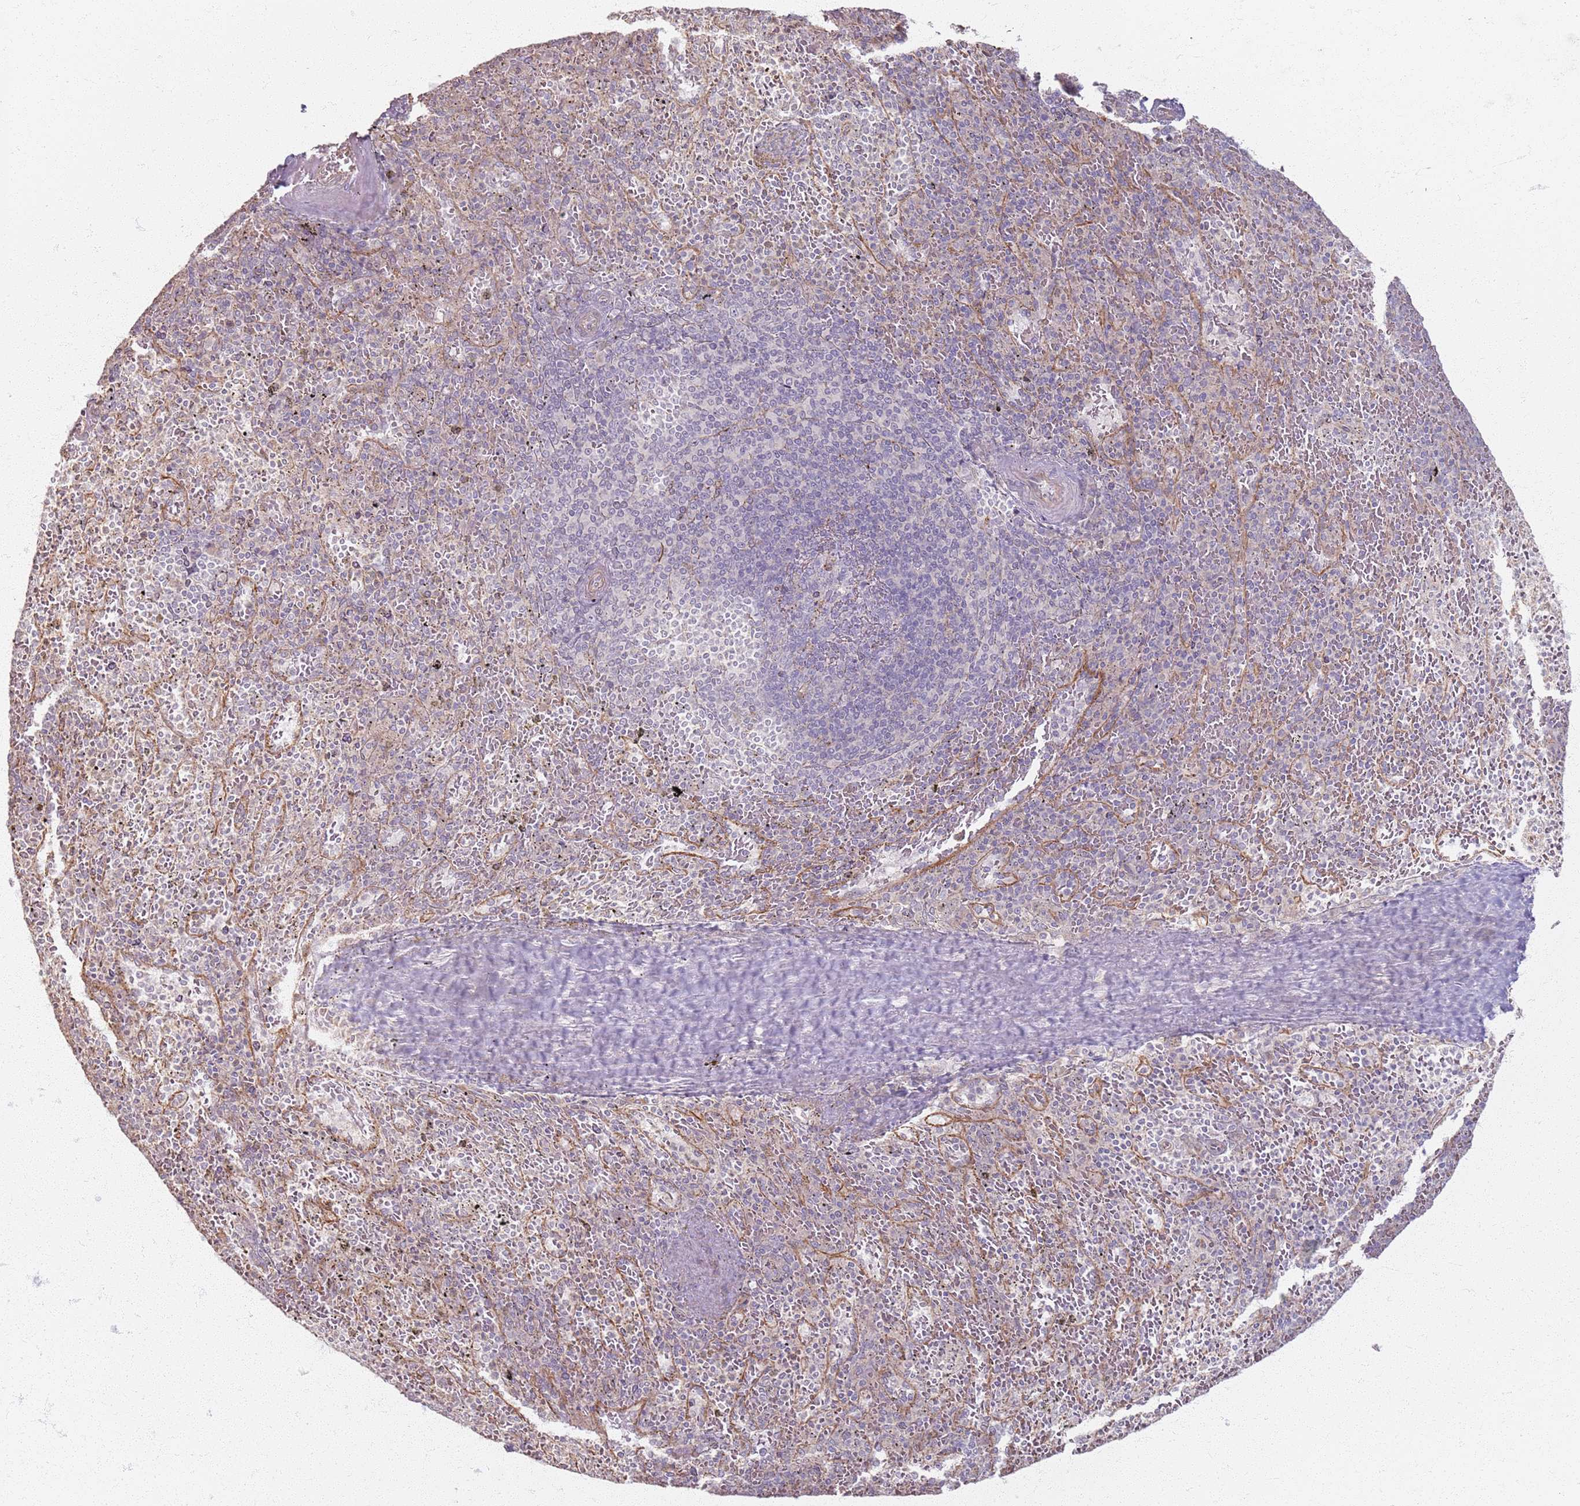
{"staining": {"intensity": "negative", "quantity": "none", "location": "none"}, "tissue": "spleen", "cell_type": "Cells in red pulp", "image_type": "normal", "snomed": [{"axis": "morphology", "description": "Normal tissue, NOS"}, {"axis": "topography", "description": "Spleen"}], "caption": "Immunohistochemistry (IHC) of unremarkable human spleen shows no staining in cells in red pulp.", "gene": "KCNA5", "patient": {"sex": "male", "age": 82}}